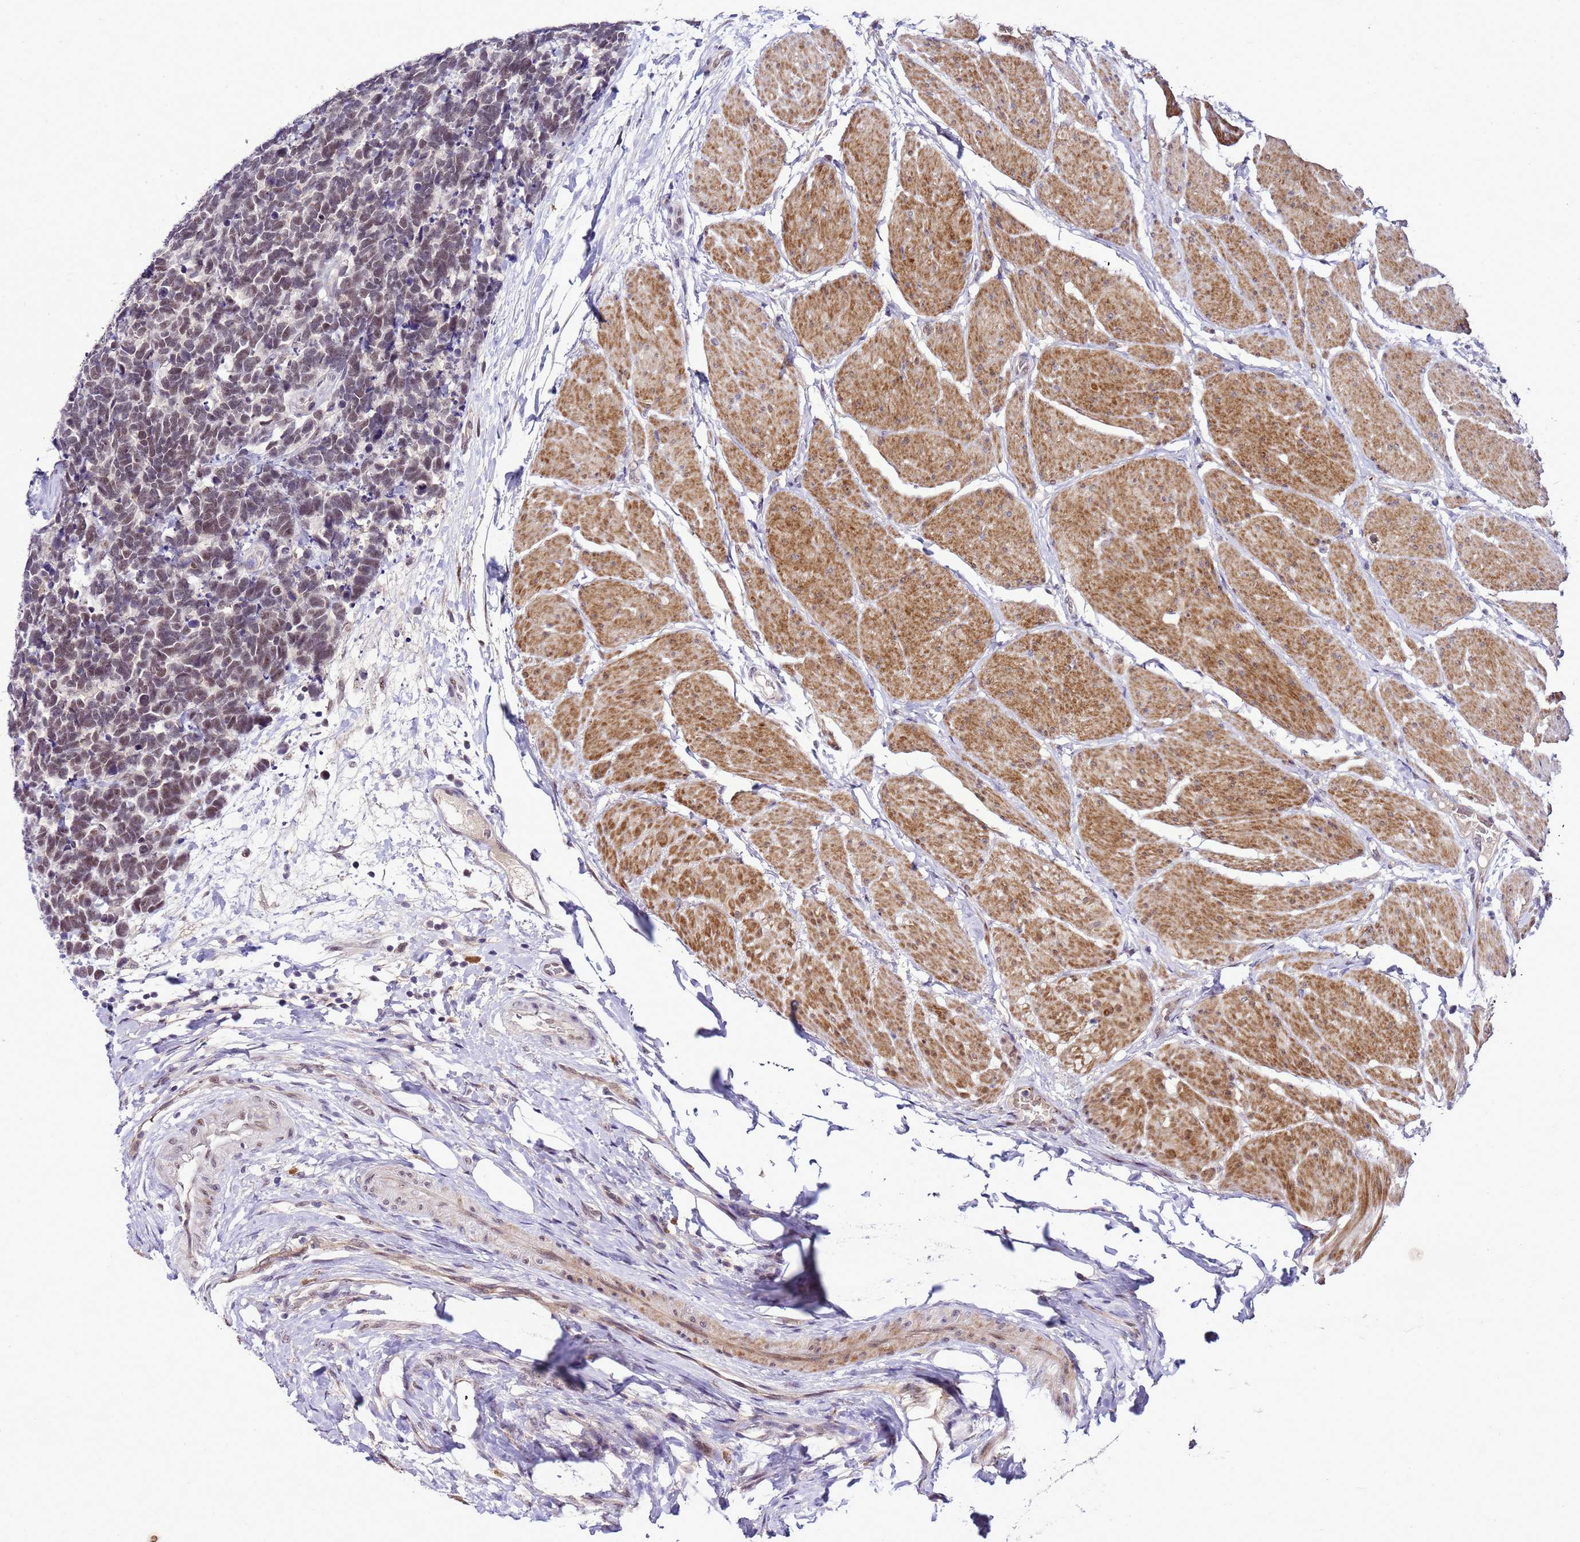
{"staining": {"intensity": "moderate", "quantity": ">75%", "location": "nuclear"}, "tissue": "carcinoid", "cell_type": "Tumor cells", "image_type": "cancer", "snomed": [{"axis": "morphology", "description": "Carcinoma, NOS"}, {"axis": "morphology", "description": "Carcinoid, malignant, NOS"}, {"axis": "topography", "description": "Urinary bladder"}], "caption": "Carcinoid stained with DAB (3,3'-diaminobenzidine) immunohistochemistry (IHC) reveals medium levels of moderate nuclear positivity in about >75% of tumor cells.", "gene": "C19orf47", "patient": {"sex": "male", "age": 57}}